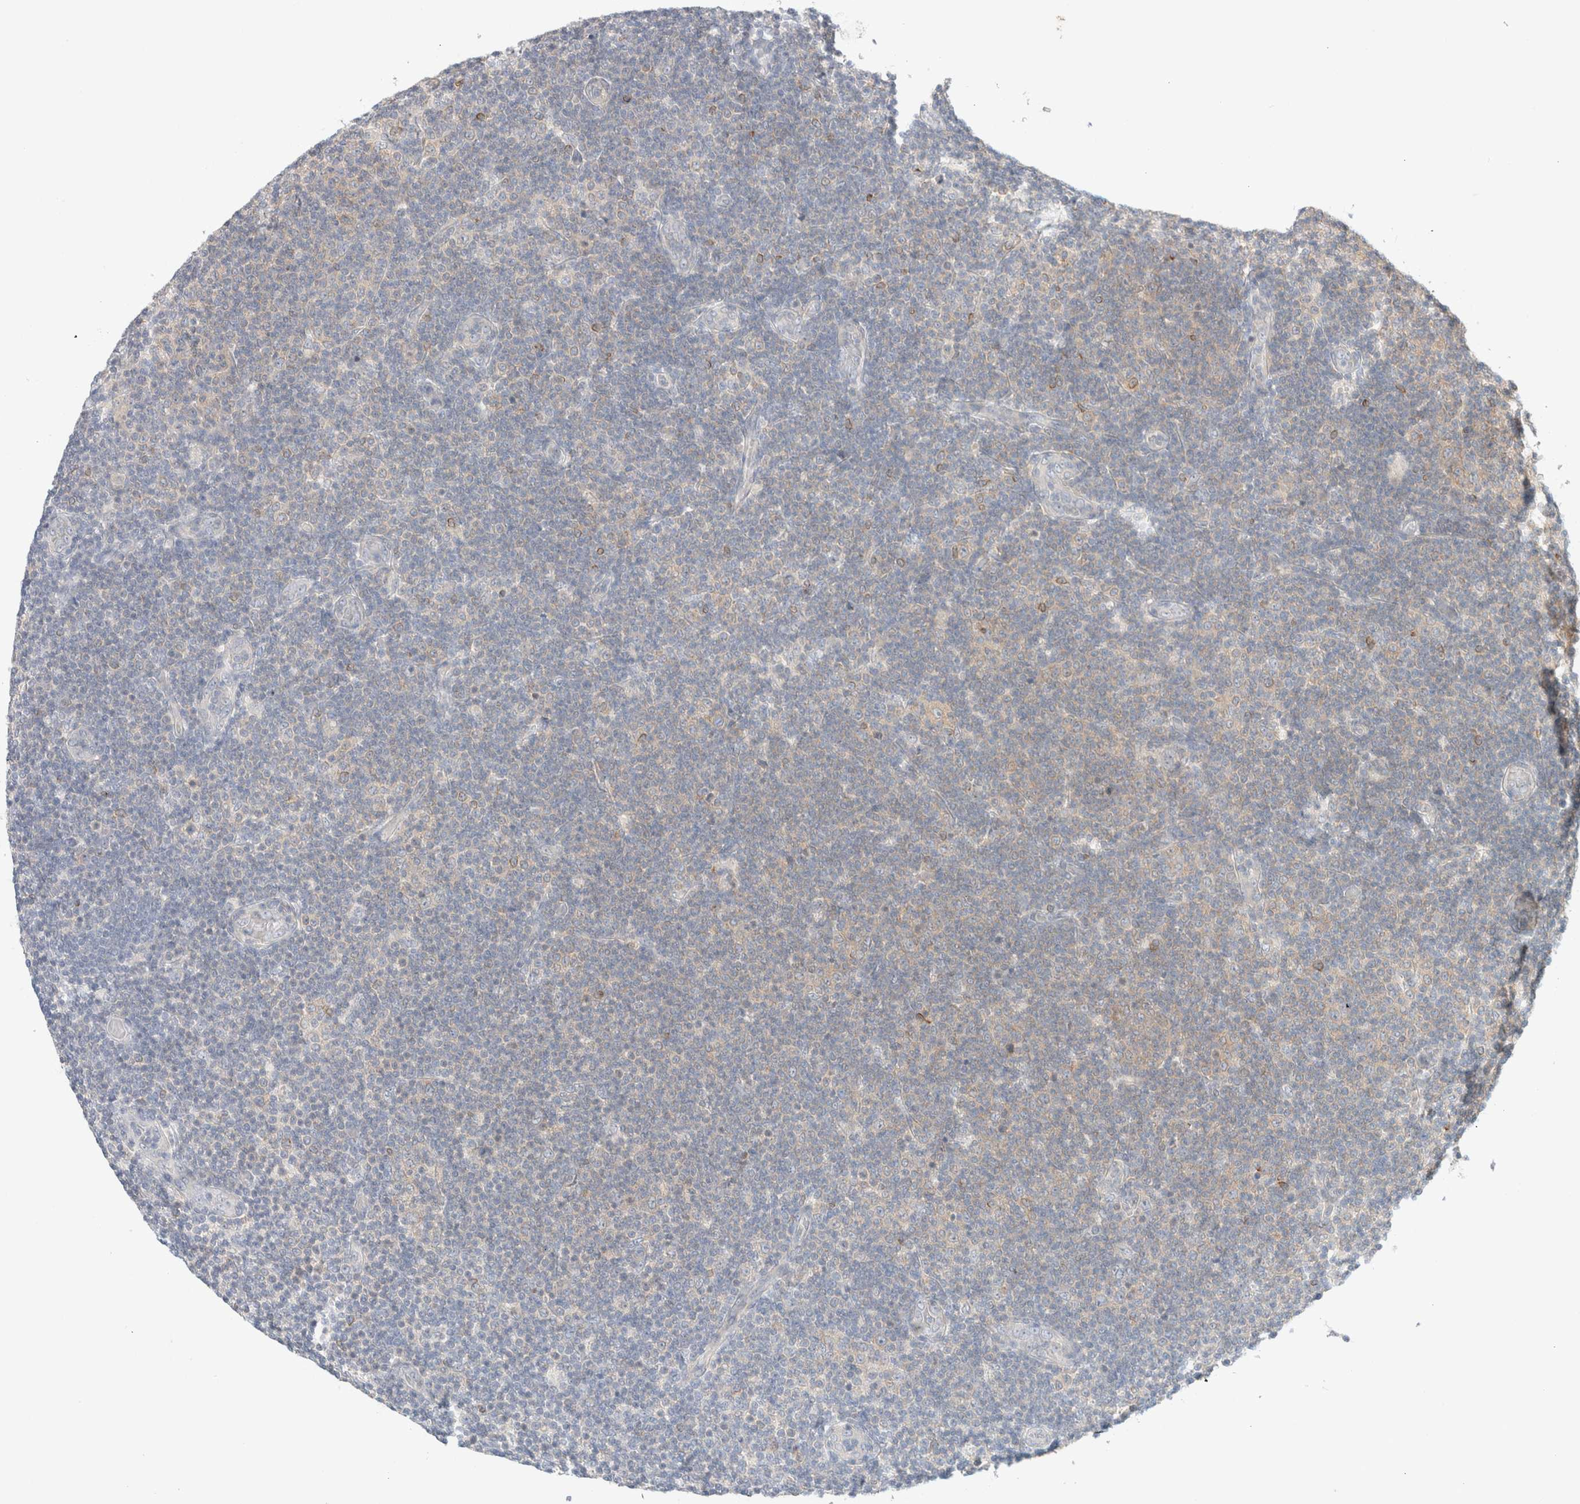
{"staining": {"intensity": "weak", "quantity": "<25%", "location": "cytoplasmic/membranous"}, "tissue": "lymphoma", "cell_type": "Tumor cells", "image_type": "cancer", "snomed": [{"axis": "morphology", "description": "Malignant lymphoma, non-Hodgkin's type, Low grade"}, {"axis": "topography", "description": "Lymph node"}], "caption": "Immunohistochemical staining of lymphoma demonstrates no significant positivity in tumor cells. The staining was performed using DAB (3,3'-diaminobenzidine) to visualize the protein expression in brown, while the nuclei were stained in blue with hematoxylin (Magnification: 20x).", "gene": "MARK3", "patient": {"sex": "male", "age": 83}}